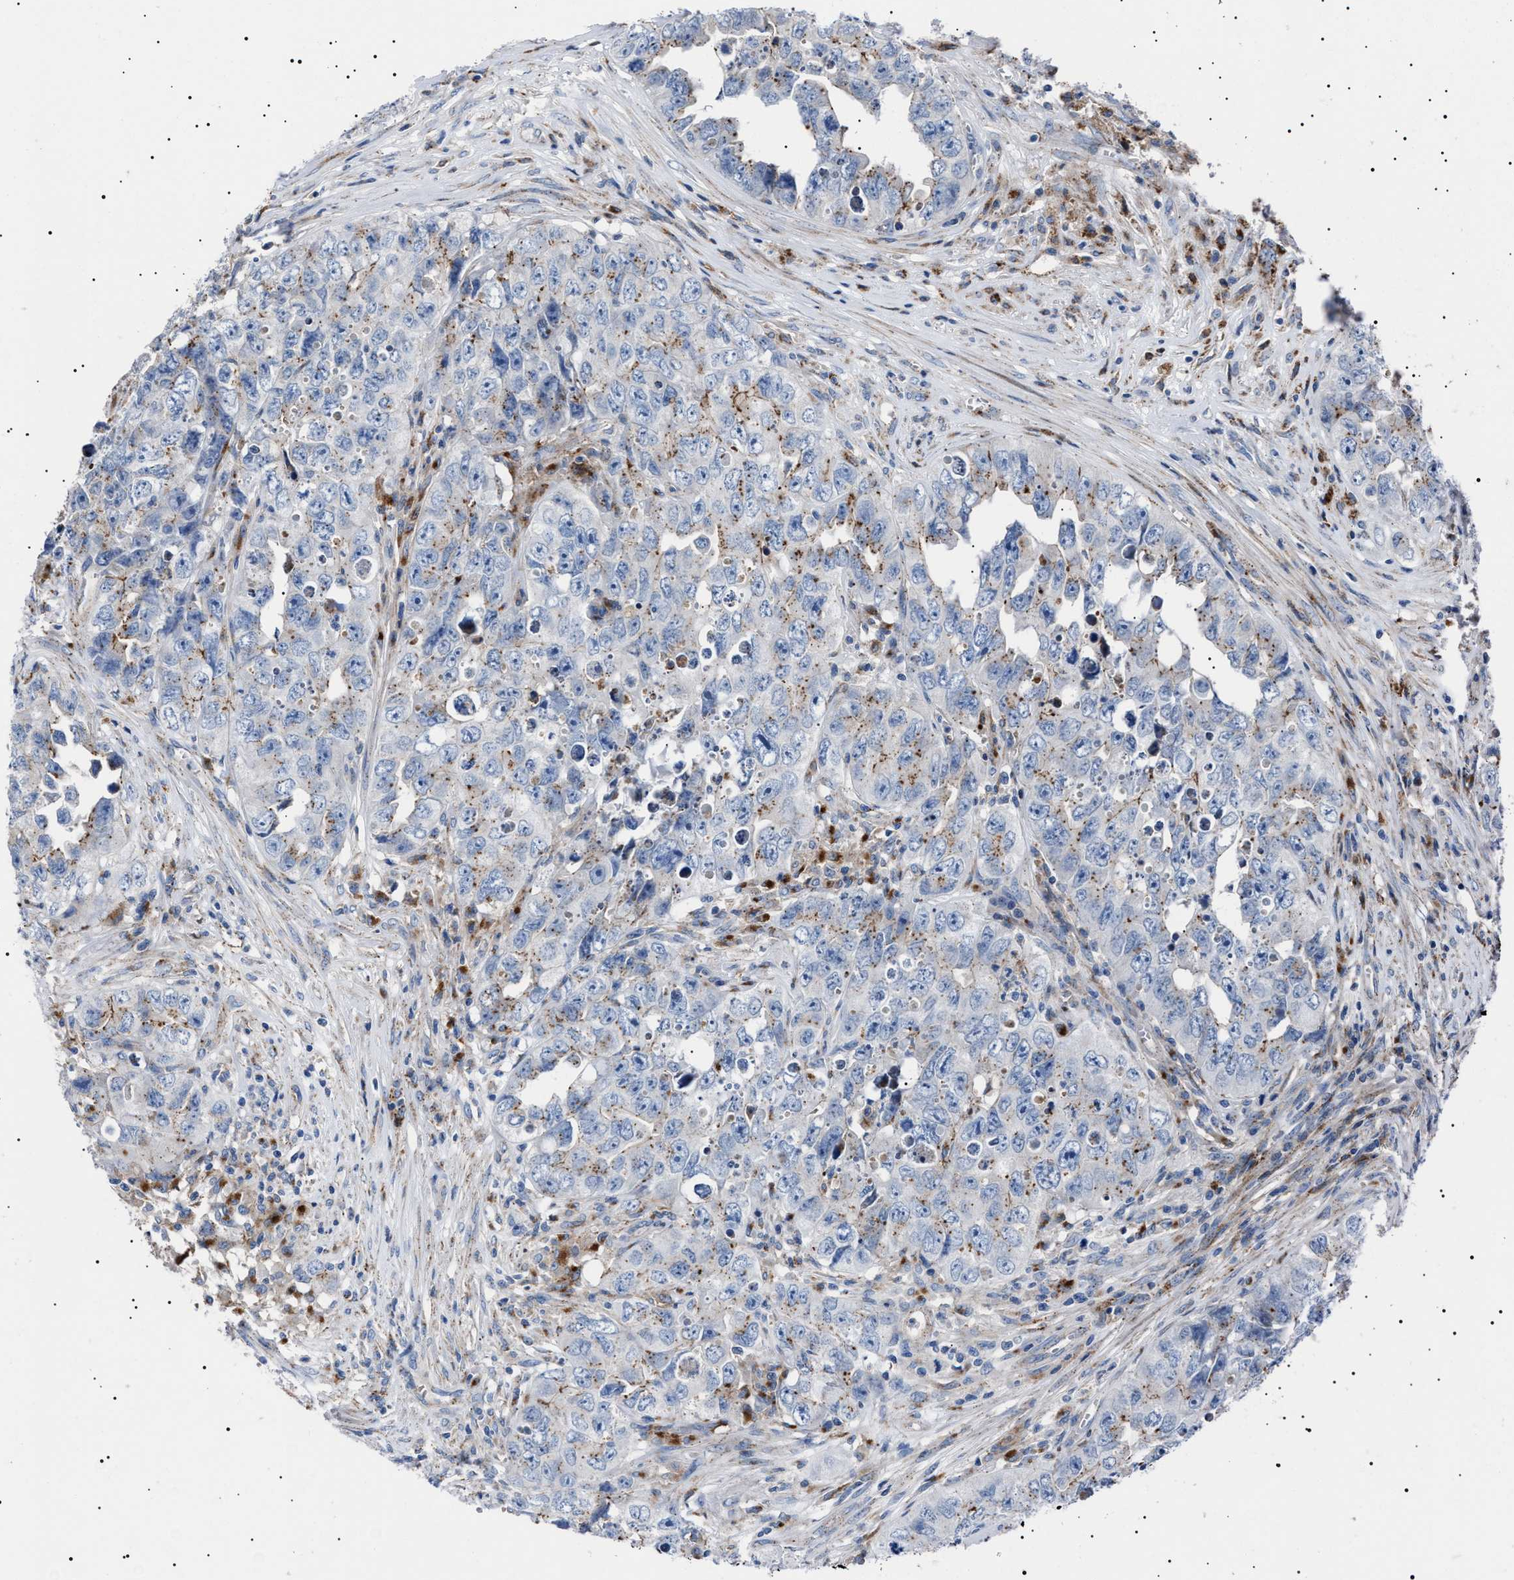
{"staining": {"intensity": "moderate", "quantity": "25%-75%", "location": "cytoplasmic/membranous"}, "tissue": "testis cancer", "cell_type": "Tumor cells", "image_type": "cancer", "snomed": [{"axis": "morphology", "description": "Seminoma, NOS"}, {"axis": "morphology", "description": "Carcinoma, Embryonal, NOS"}, {"axis": "topography", "description": "Testis"}], "caption": "Immunohistochemistry (IHC) histopathology image of human seminoma (testis) stained for a protein (brown), which reveals medium levels of moderate cytoplasmic/membranous positivity in approximately 25%-75% of tumor cells.", "gene": "NEU1", "patient": {"sex": "male", "age": 43}}